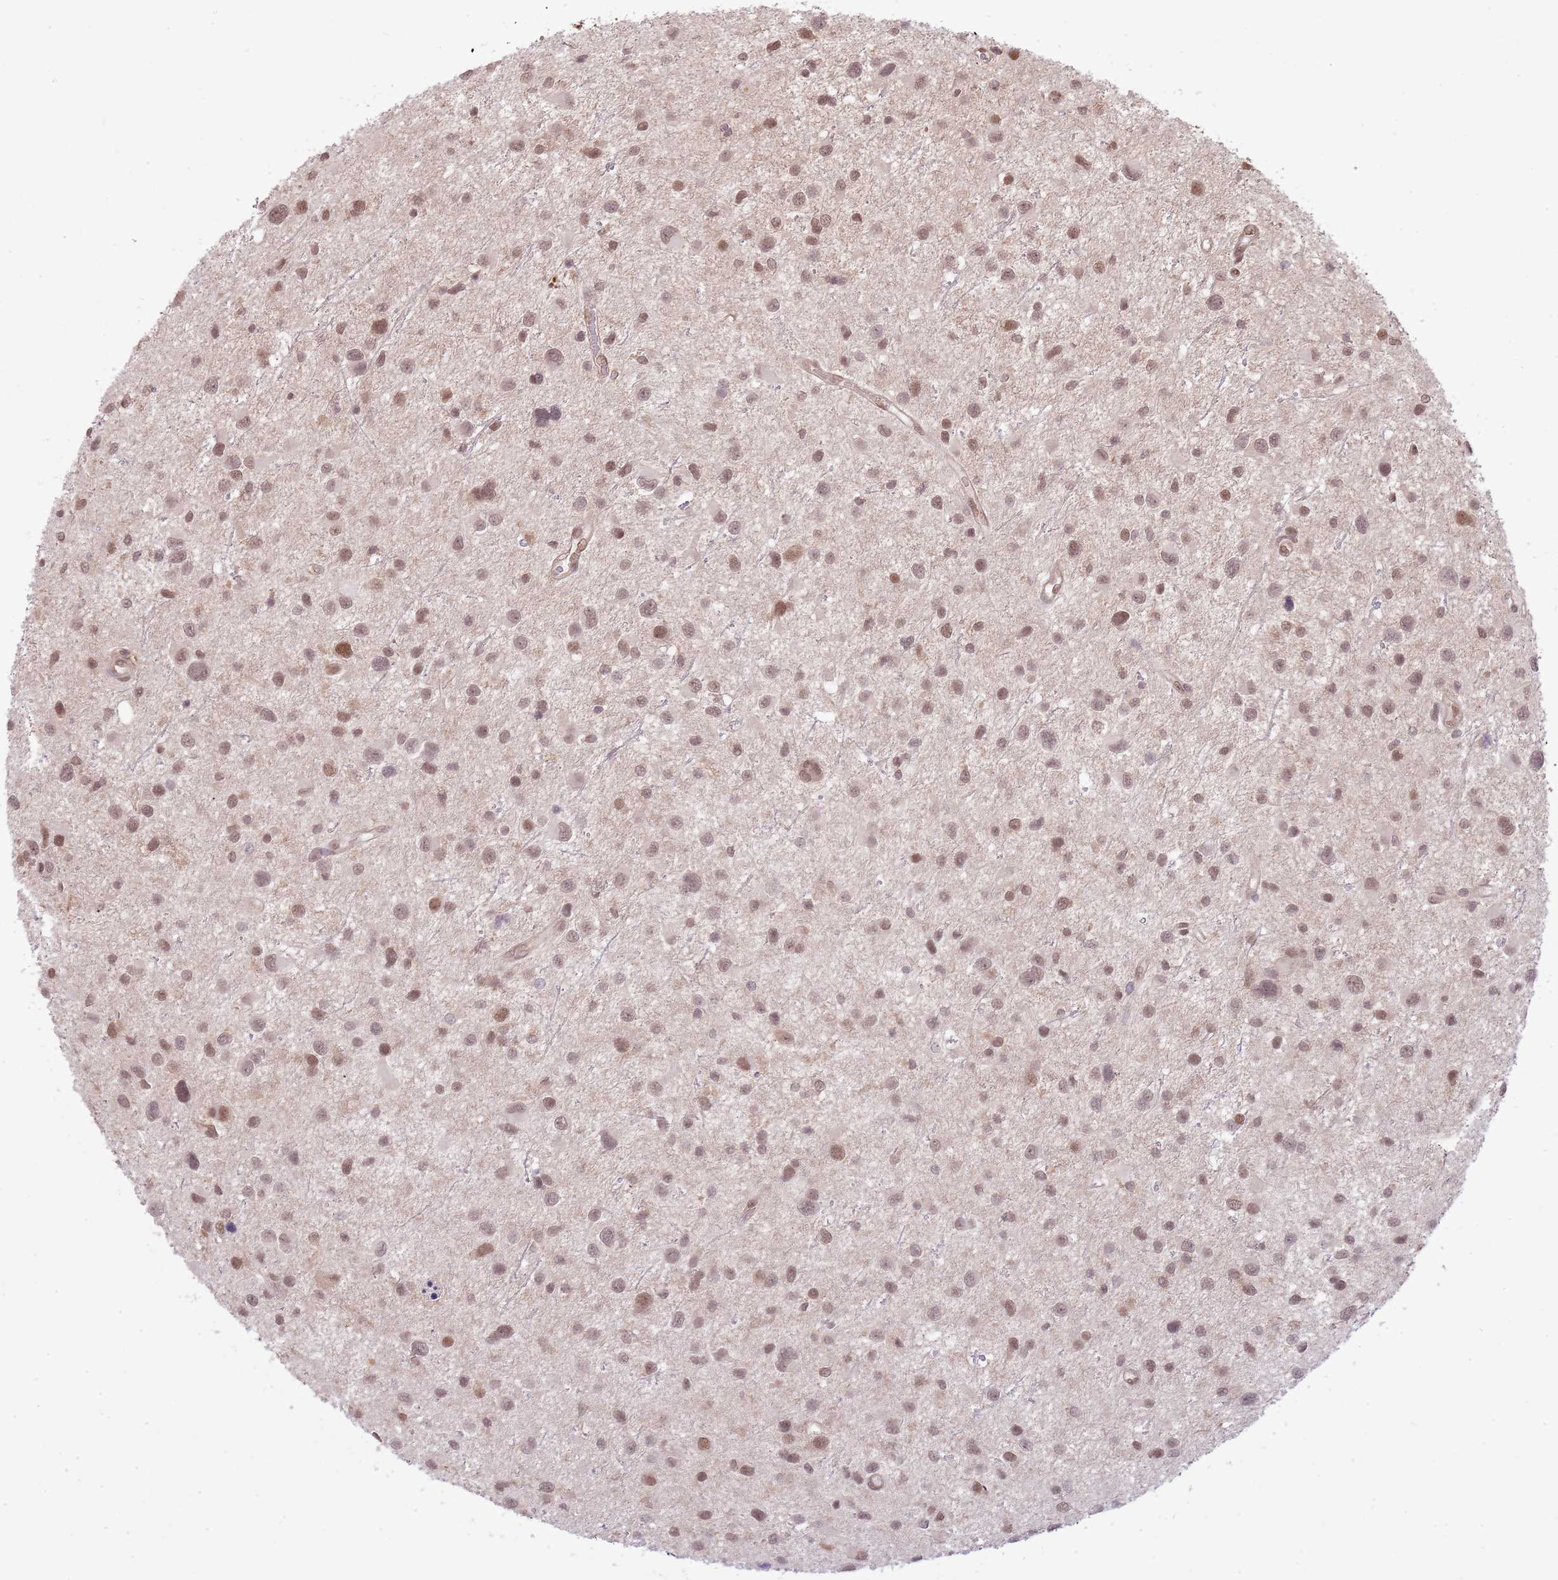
{"staining": {"intensity": "moderate", "quantity": ">75%", "location": "nuclear"}, "tissue": "glioma", "cell_type": "Tumor cells", "image_type": "cancer", "snomed": [{"axis": "morphology", "description": "Glioma, malignant, Low grade"}, {"axis": "topography", "description": "Brain"}], "caption": "This is an image of immunohistochemistry staining of malignant glioma (low-grade), which shows moderate expression in the nuclear of tumor cells.", "gene": "AMIGO1", "patient": {"sex": "female", "age": 32}}